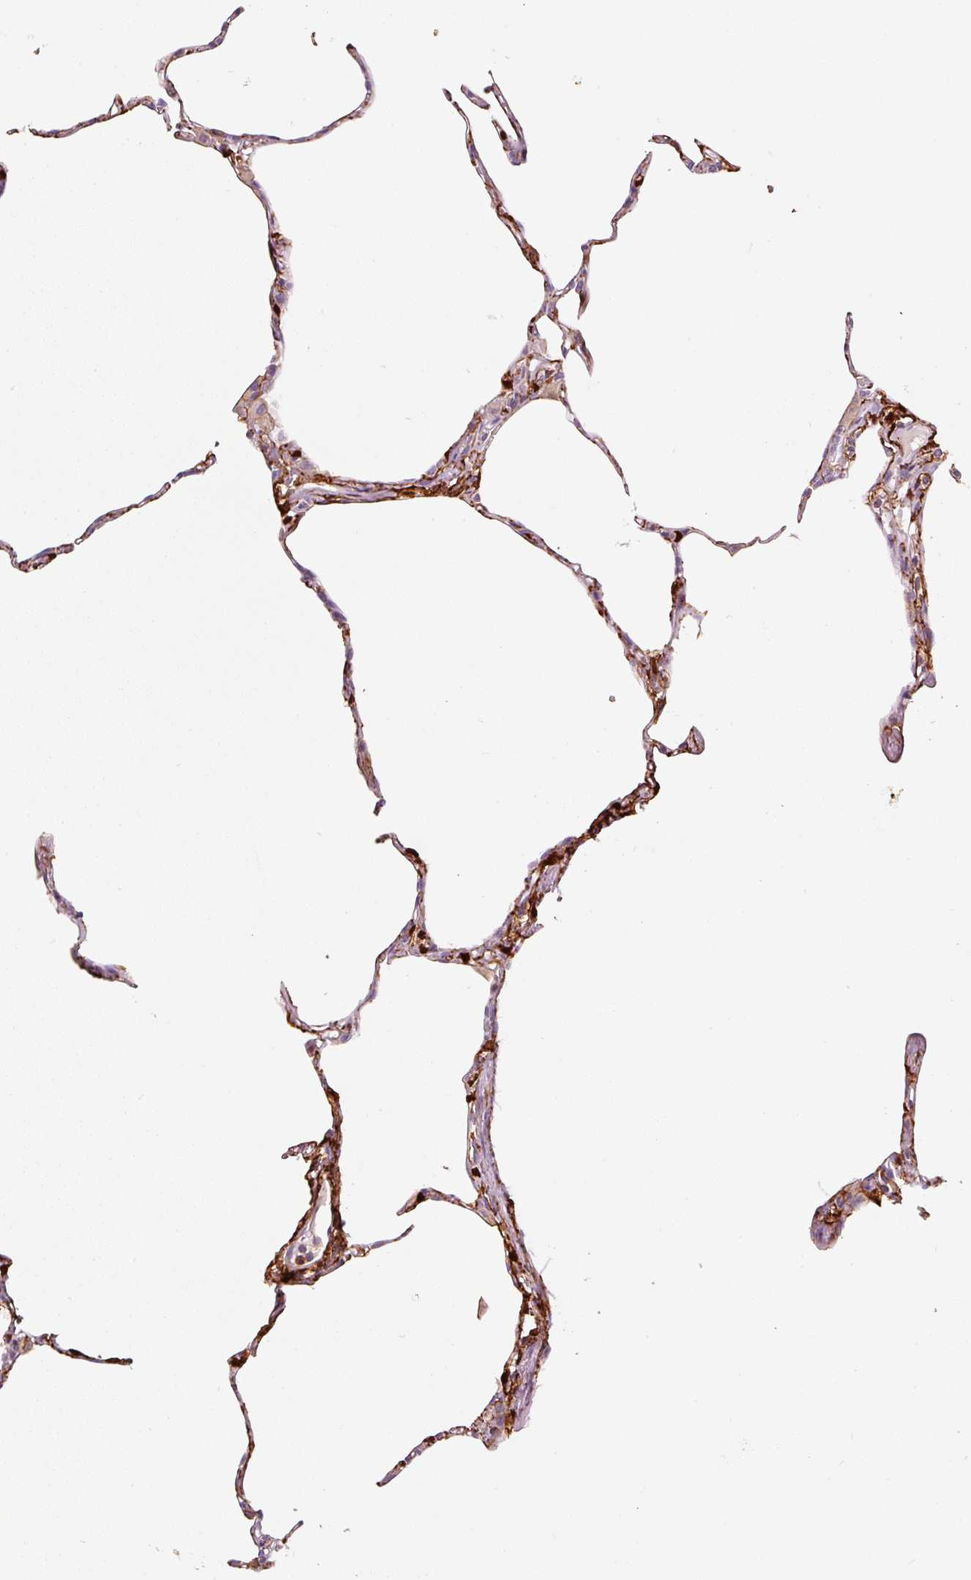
{"staining": {"intensity": "moderate", "quantity": "<25%", "location": "cytoplasmic/membranous"}, "tissue": "lung", "cell_type": "Alveolar cells", "image_type": "normal", "snomed": [{"axis": "morphology", "description": "Normal tissue, NOS"}, {"axis": "topography", "description": "Lung"}], "caption": "Moderate cytoplasmic/membranous staining is present in about <25% of alveolar cells in benign lung. The protein is stained brown, and the nuclei are stained in blue (DAB (3,3'-diaminobenzidine) IHC with brightfield microscopy, high magnification).", "gene": "IQGAP2", "patient": {"sex": "male", "age": 65}}